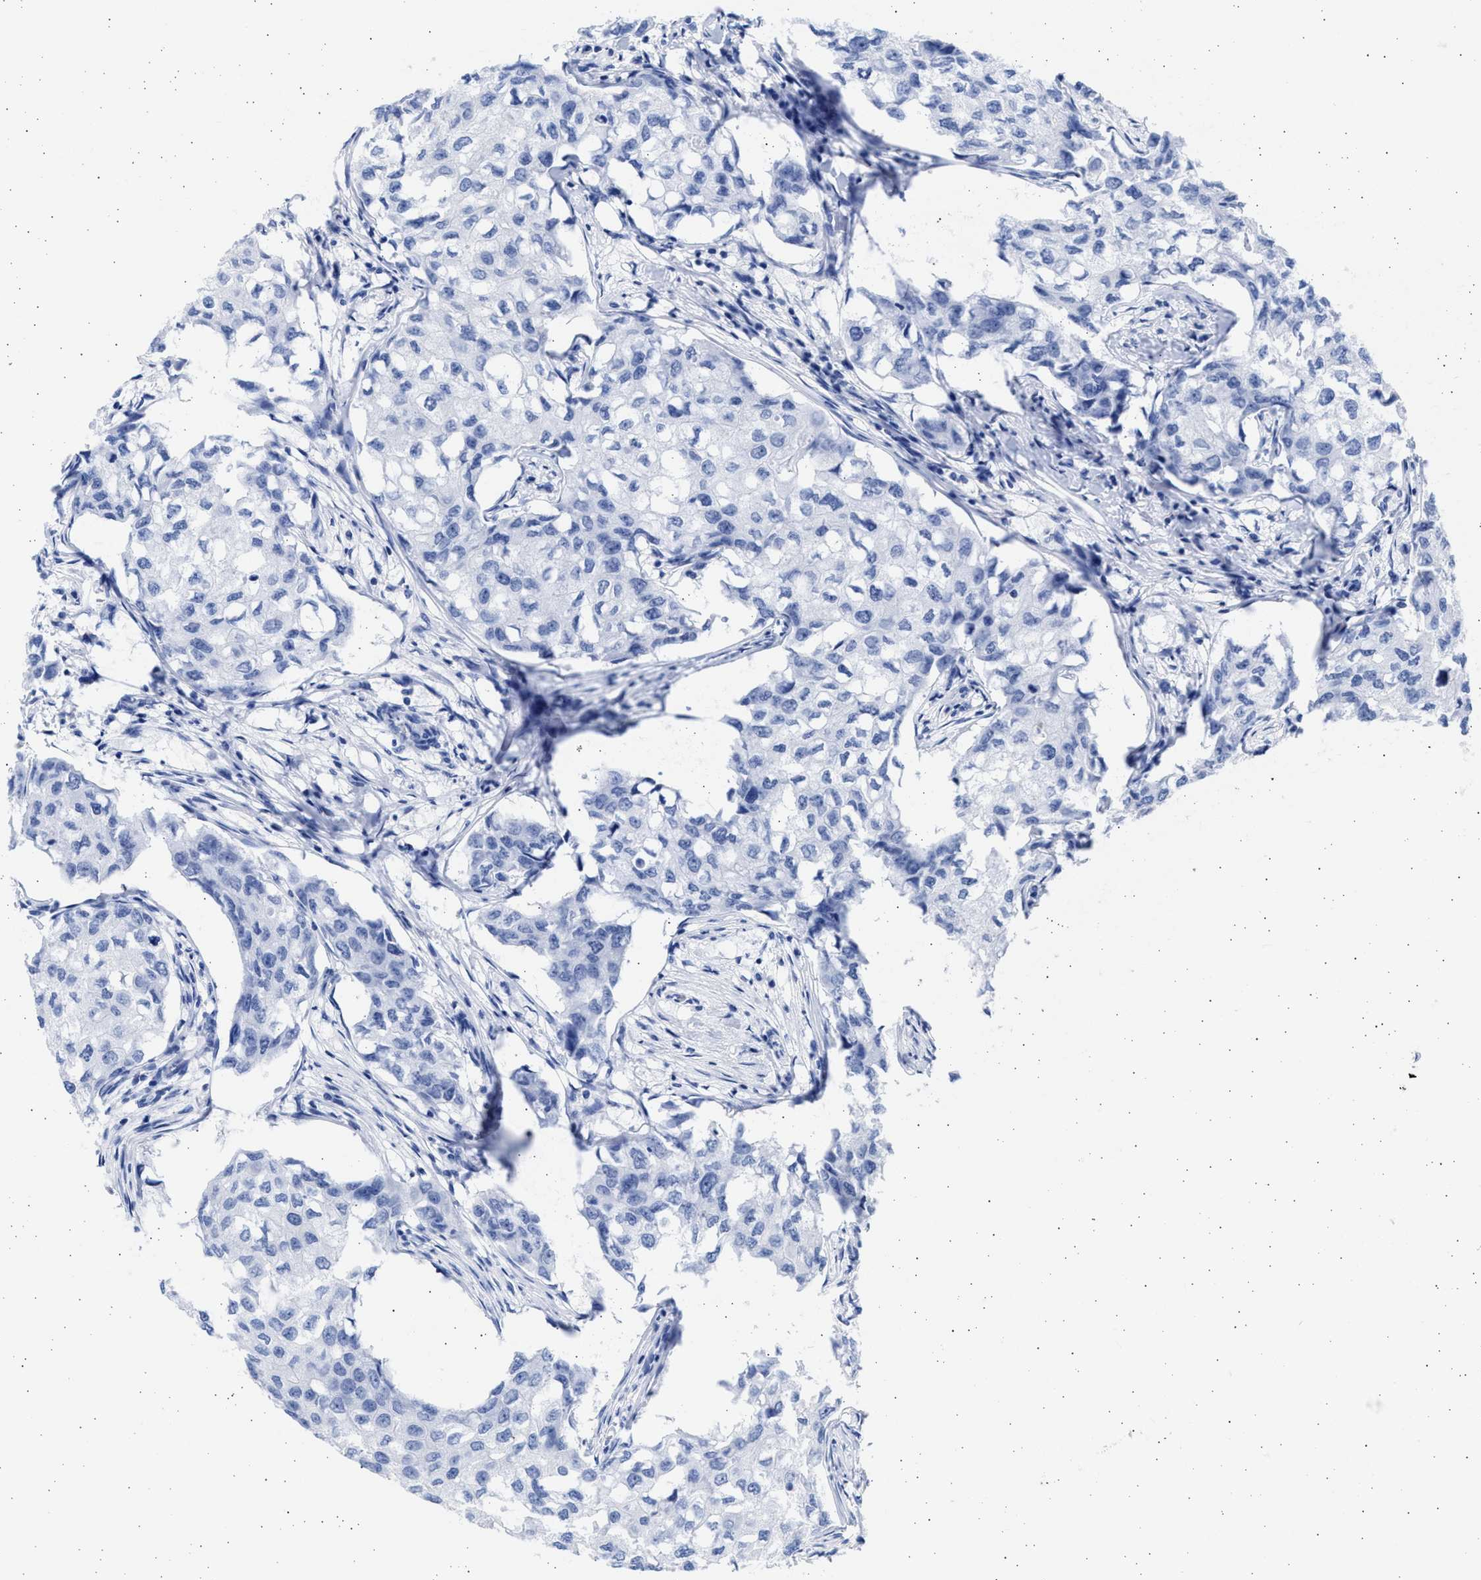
{"staining": {"intensity": "negative", "quantity": "none", "location": "none"}, "tissue": "breast cancer", "cell_type": "Tumor cells", "image_type": "cancer", "snomed": [{"axis": "morphology", "description": "Duct carcinoma"}, {"axis": "topography", "description": "Breast"}], "caption": "The histopathology image displays no significant positivity in tumor cells of breast cancer (invasive ductal carcinoma).", "gene": "ALDOC", "patient": {"sex": "female", "age": 27}}